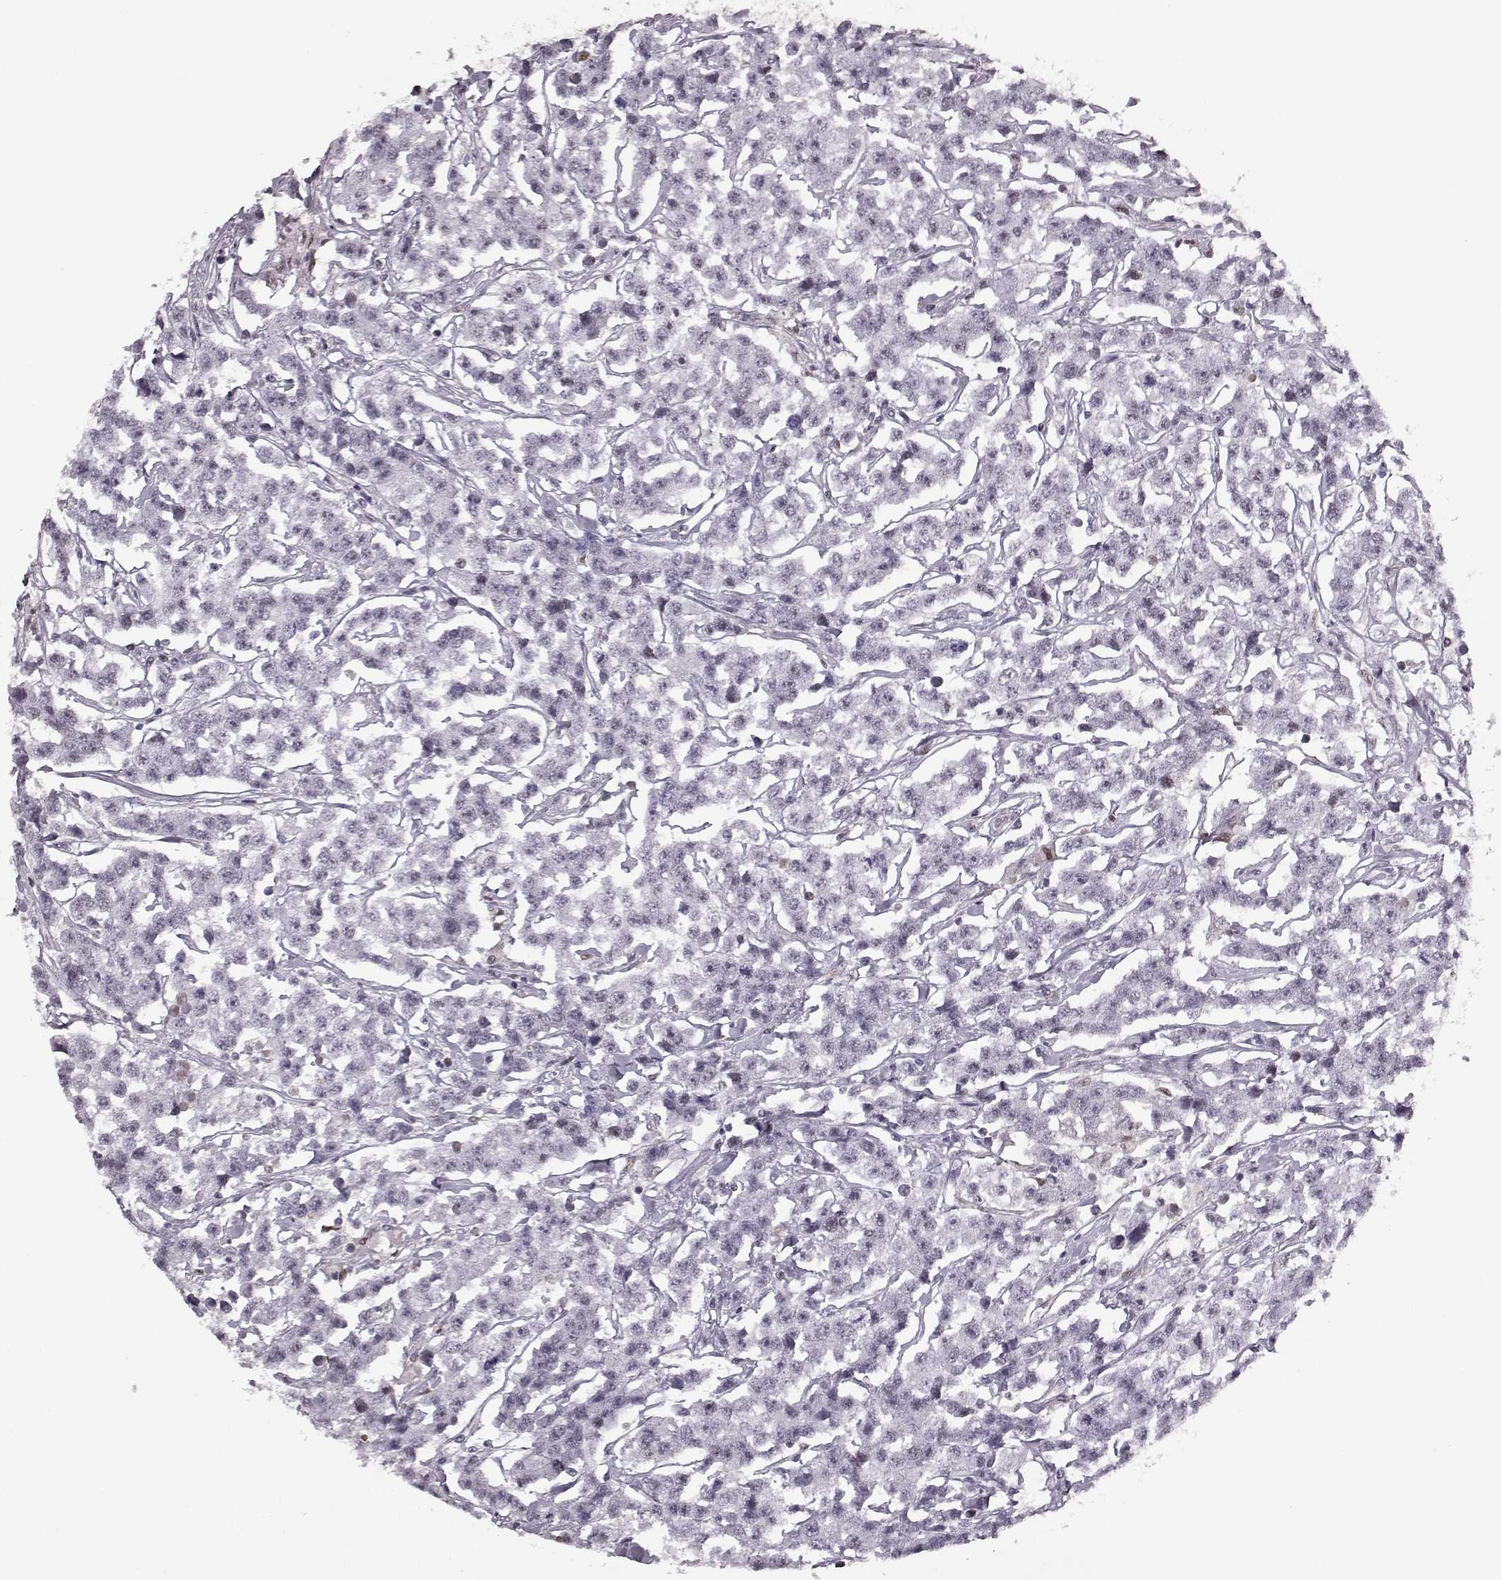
{"staining": {"intensity": "weak", "quantity": "<25%", "location": "nuclear"}, "tissue": "testis cancer", "cell_type": "Tumor cells", "image_type": "cancer", "snomed": [{"axis": "morphology", "description": "Seminoma, NOS"}, {"axis": "topography", "description": "Testis"}], "caption": "Testis cancer was stained to show a protein in brown. There is no significant staining in tumor cells.", "gene": "KLF6", "patient": {"sex": "male", "age": 59}}